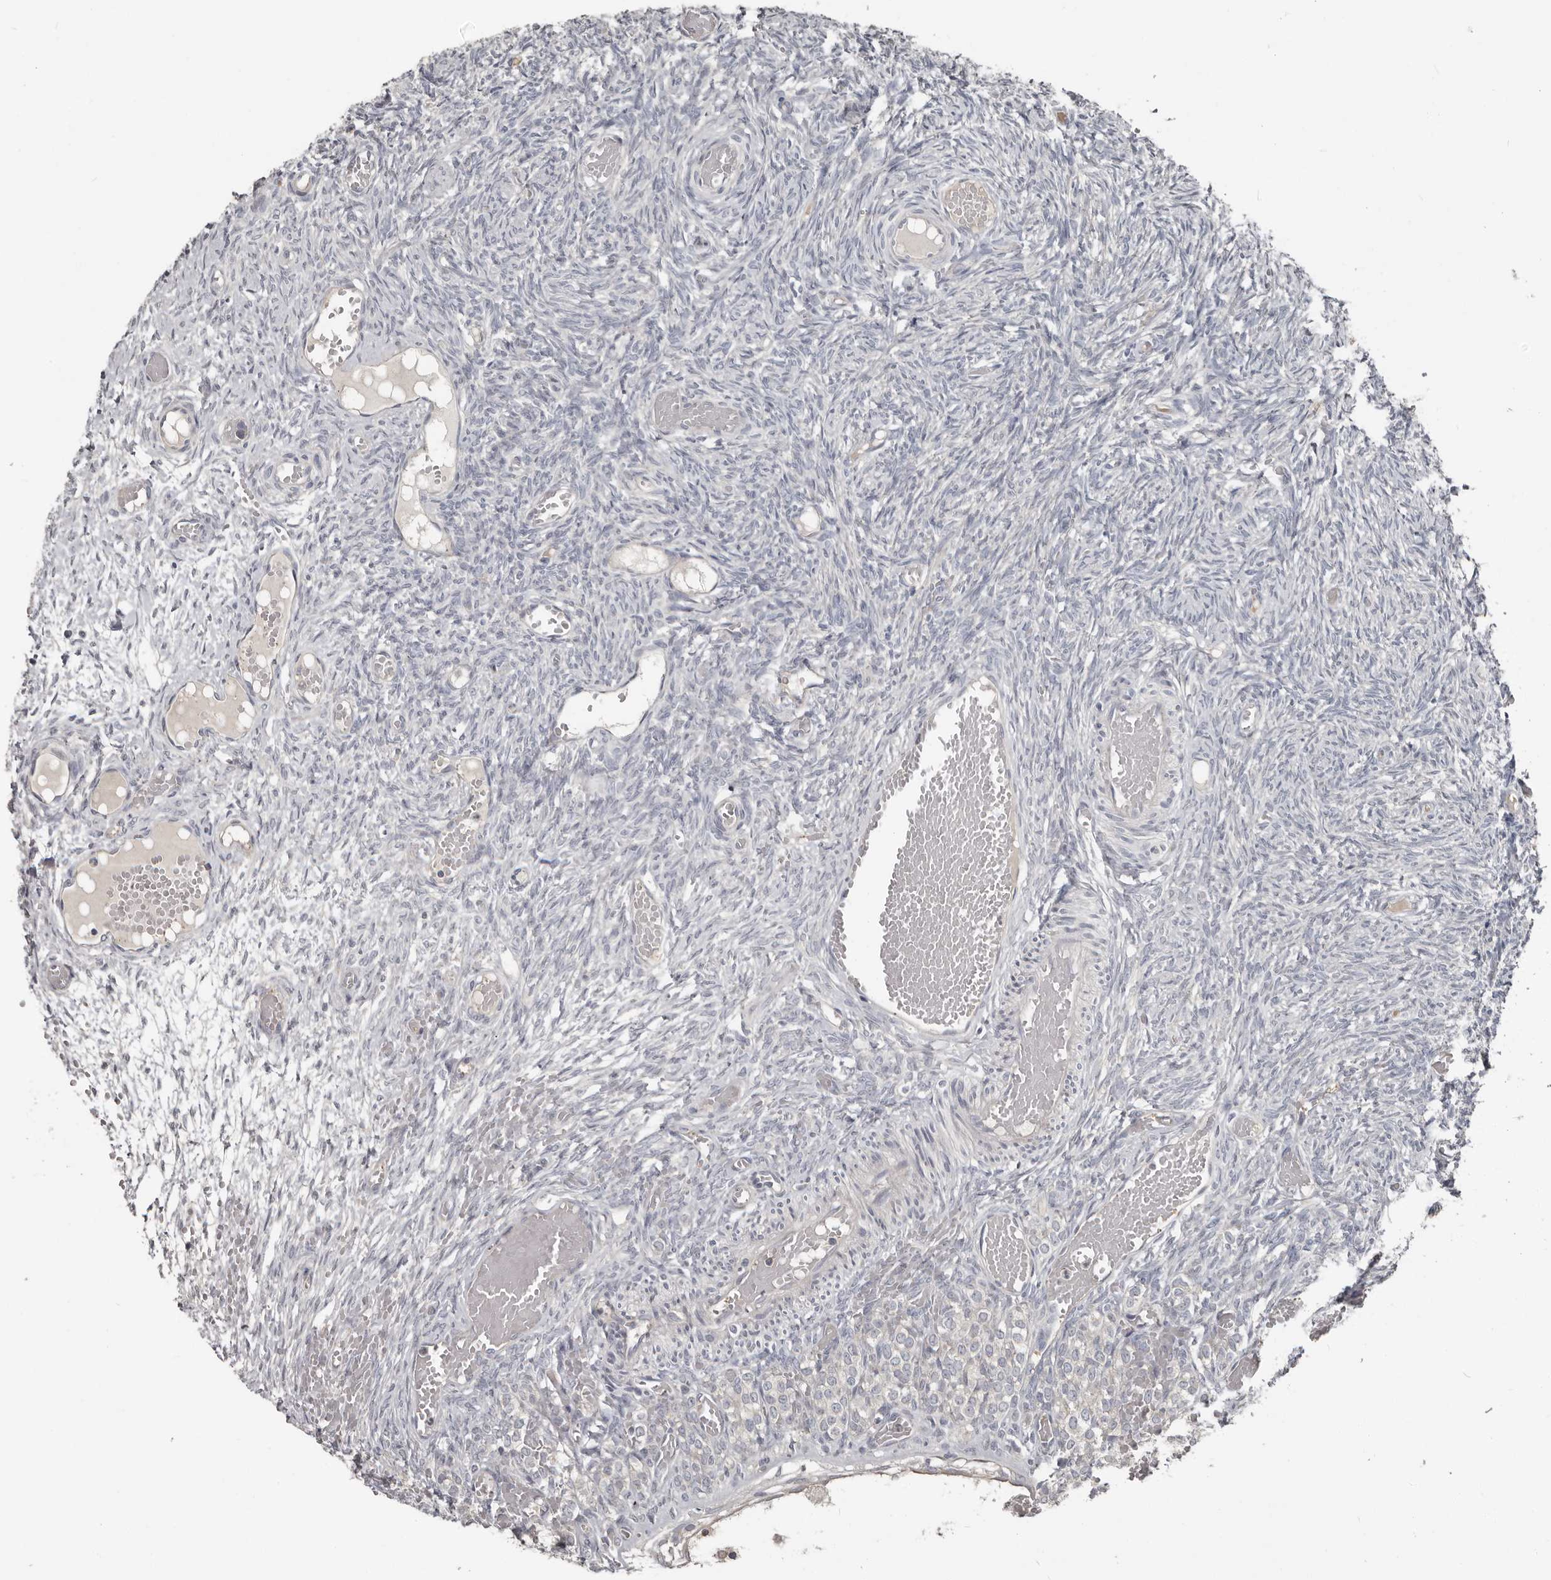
{"staining": {"intensity": "negative", "quantity": "none", "location": "none"}, "tissue": "ovary", "cell_type": "Ovarian stroma cells", "image_type": "normal", "snomed": [{"axis": "morphology", "description": "Adenocarcinoma, NOS"}, {"axis": "topography", "description": "Endometrium"}], "caption": "DAB immunohistochemical staining of normal ovary exhibits no significant staining in ovarian stroma cells.", "gene": "CA6", "patient": {"sex": "female", "age": 32}}